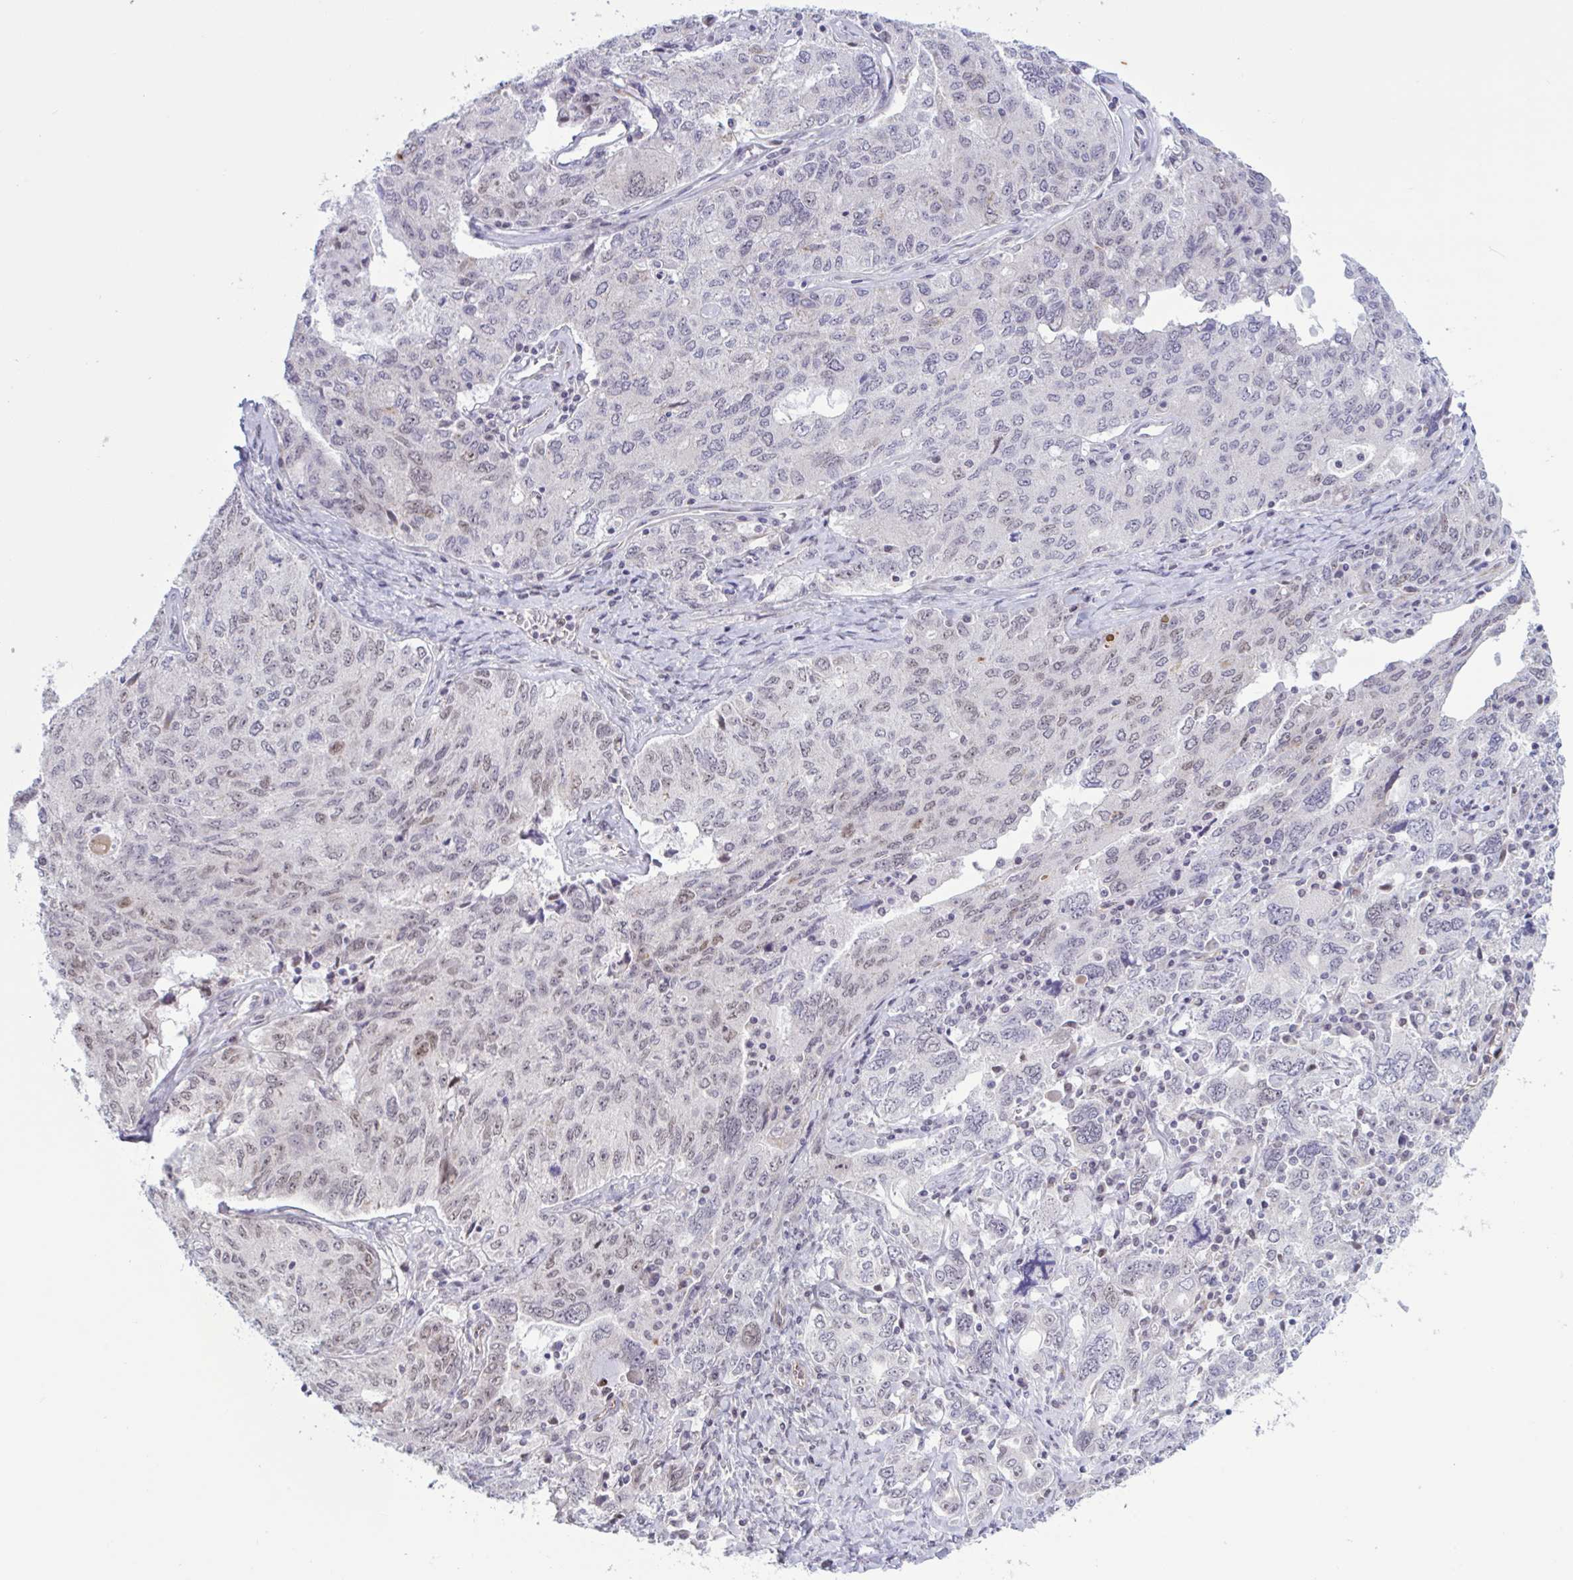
{"staining": {"intensity": "weak", "quantity": "25%-75%", "location": "nuclear"}, "tissue": "ovarian cancer", "cell_type": "Tumor cells", "image_type": "cancer", "snomed": [{"axis": "morphology", "description": "Carcinoma, endometroid"}, {"axis": "topography", "description": "Ovary"}], "caption": "Human endometroid carcinoma (ovarian) stained for a protein (brown) shows weak nuclear positive positivity in about 25%-75% of tumor cells.", "gene": "PRMT6", "patient": {"sex": "female", "age": 62}}